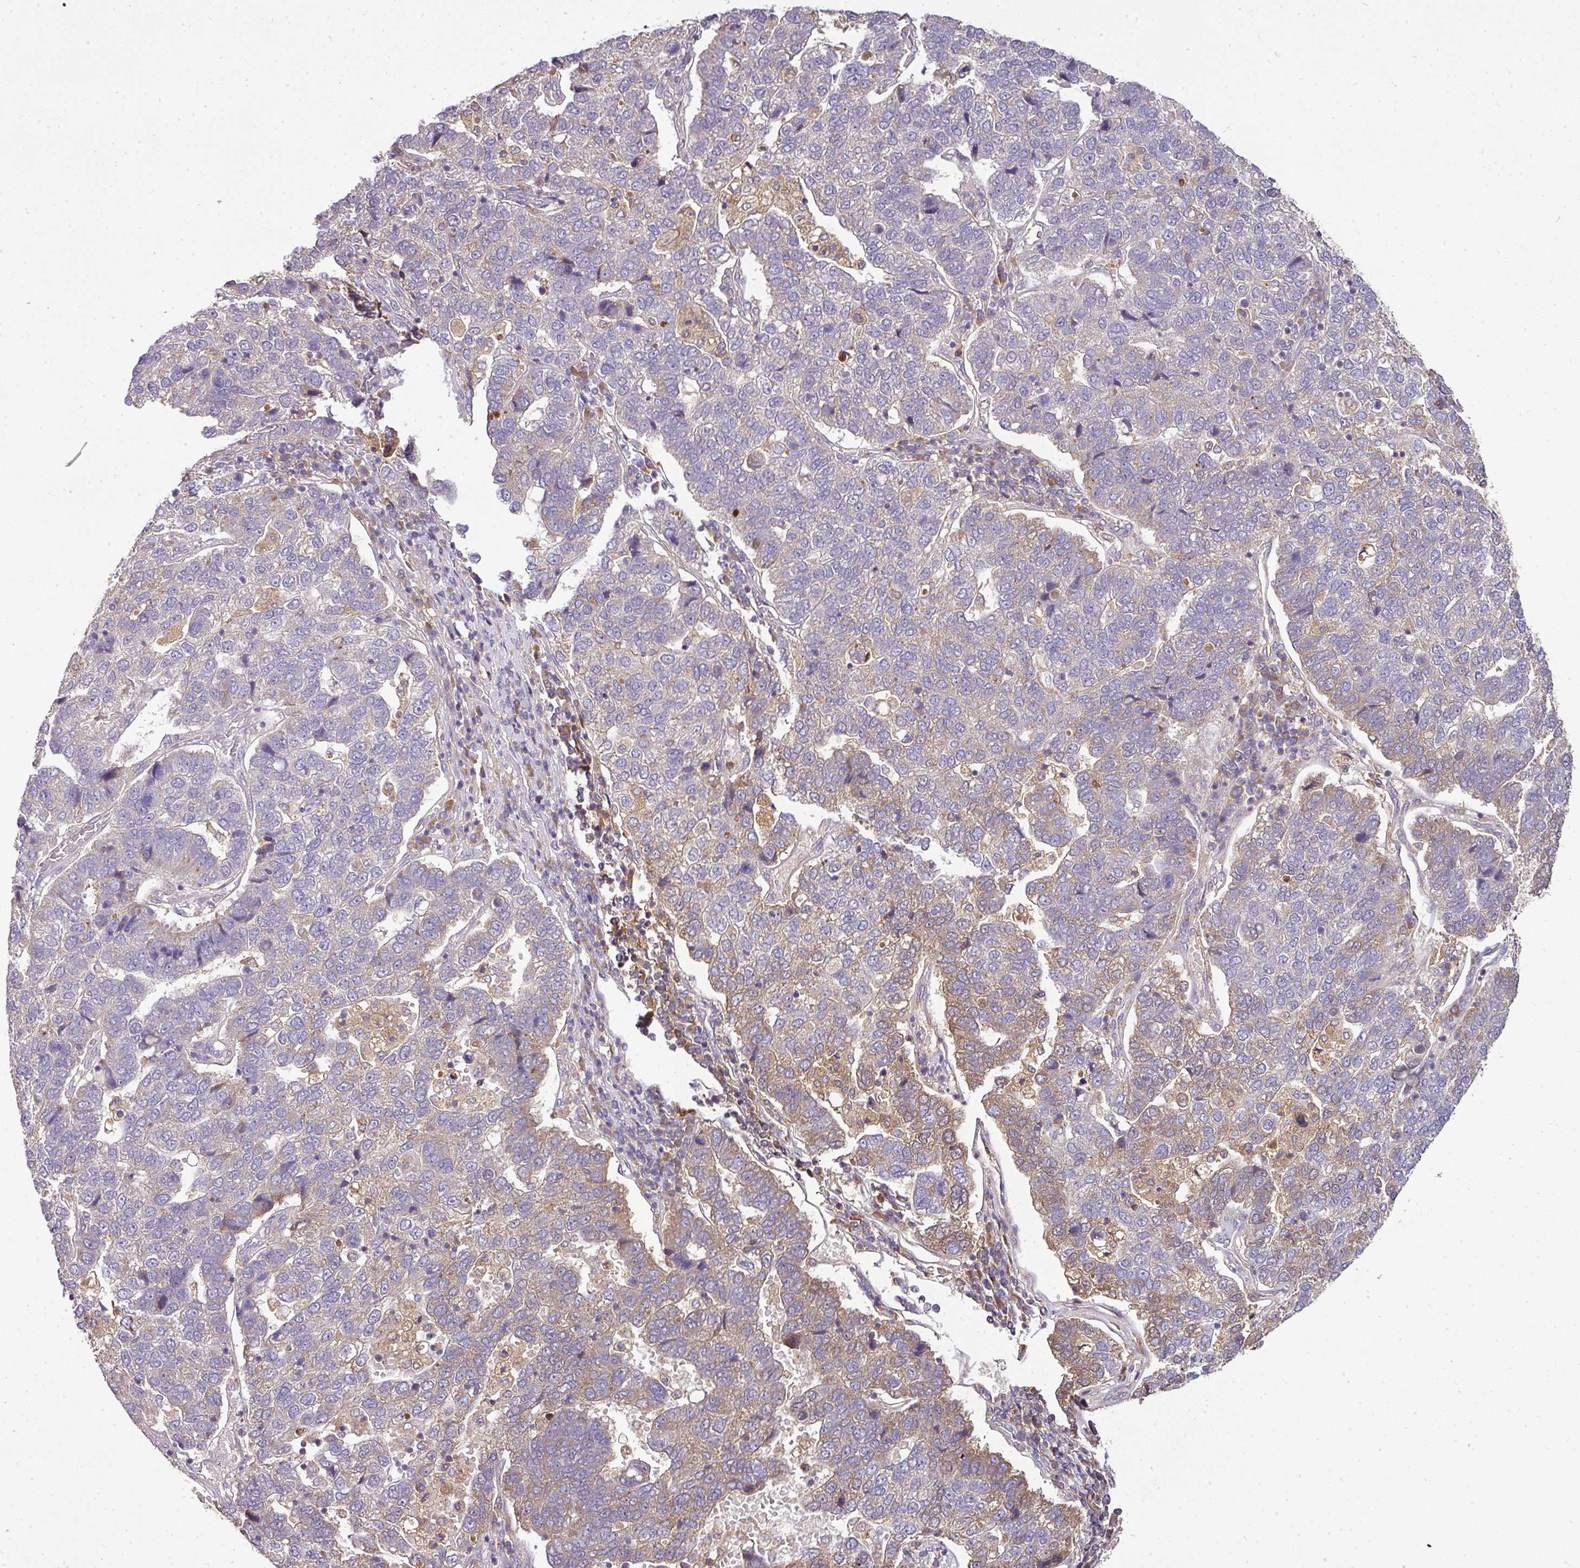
{"staining": {"intensity": "moderate", "quantity": "<25%", "location": "cytoplasmic/membranous"}, "tissue": "pancreatic cancer", "cell_type": "Tumor cells", "image_type": "cancer", "snomed": [{"axis": "morphology", "description": "Adenocarcinoma, NOS"}, {"axis": "topography", "description": "Pancreas"}], "caption": "A histopathology image of human pancreatic adenocarcinoma stained for a protein demonstrates moderate cytoplasmic/membranous brown staining in tumor cells.", "gene": "CAB39L", "patient": {"sex": "female", "age": 61}}